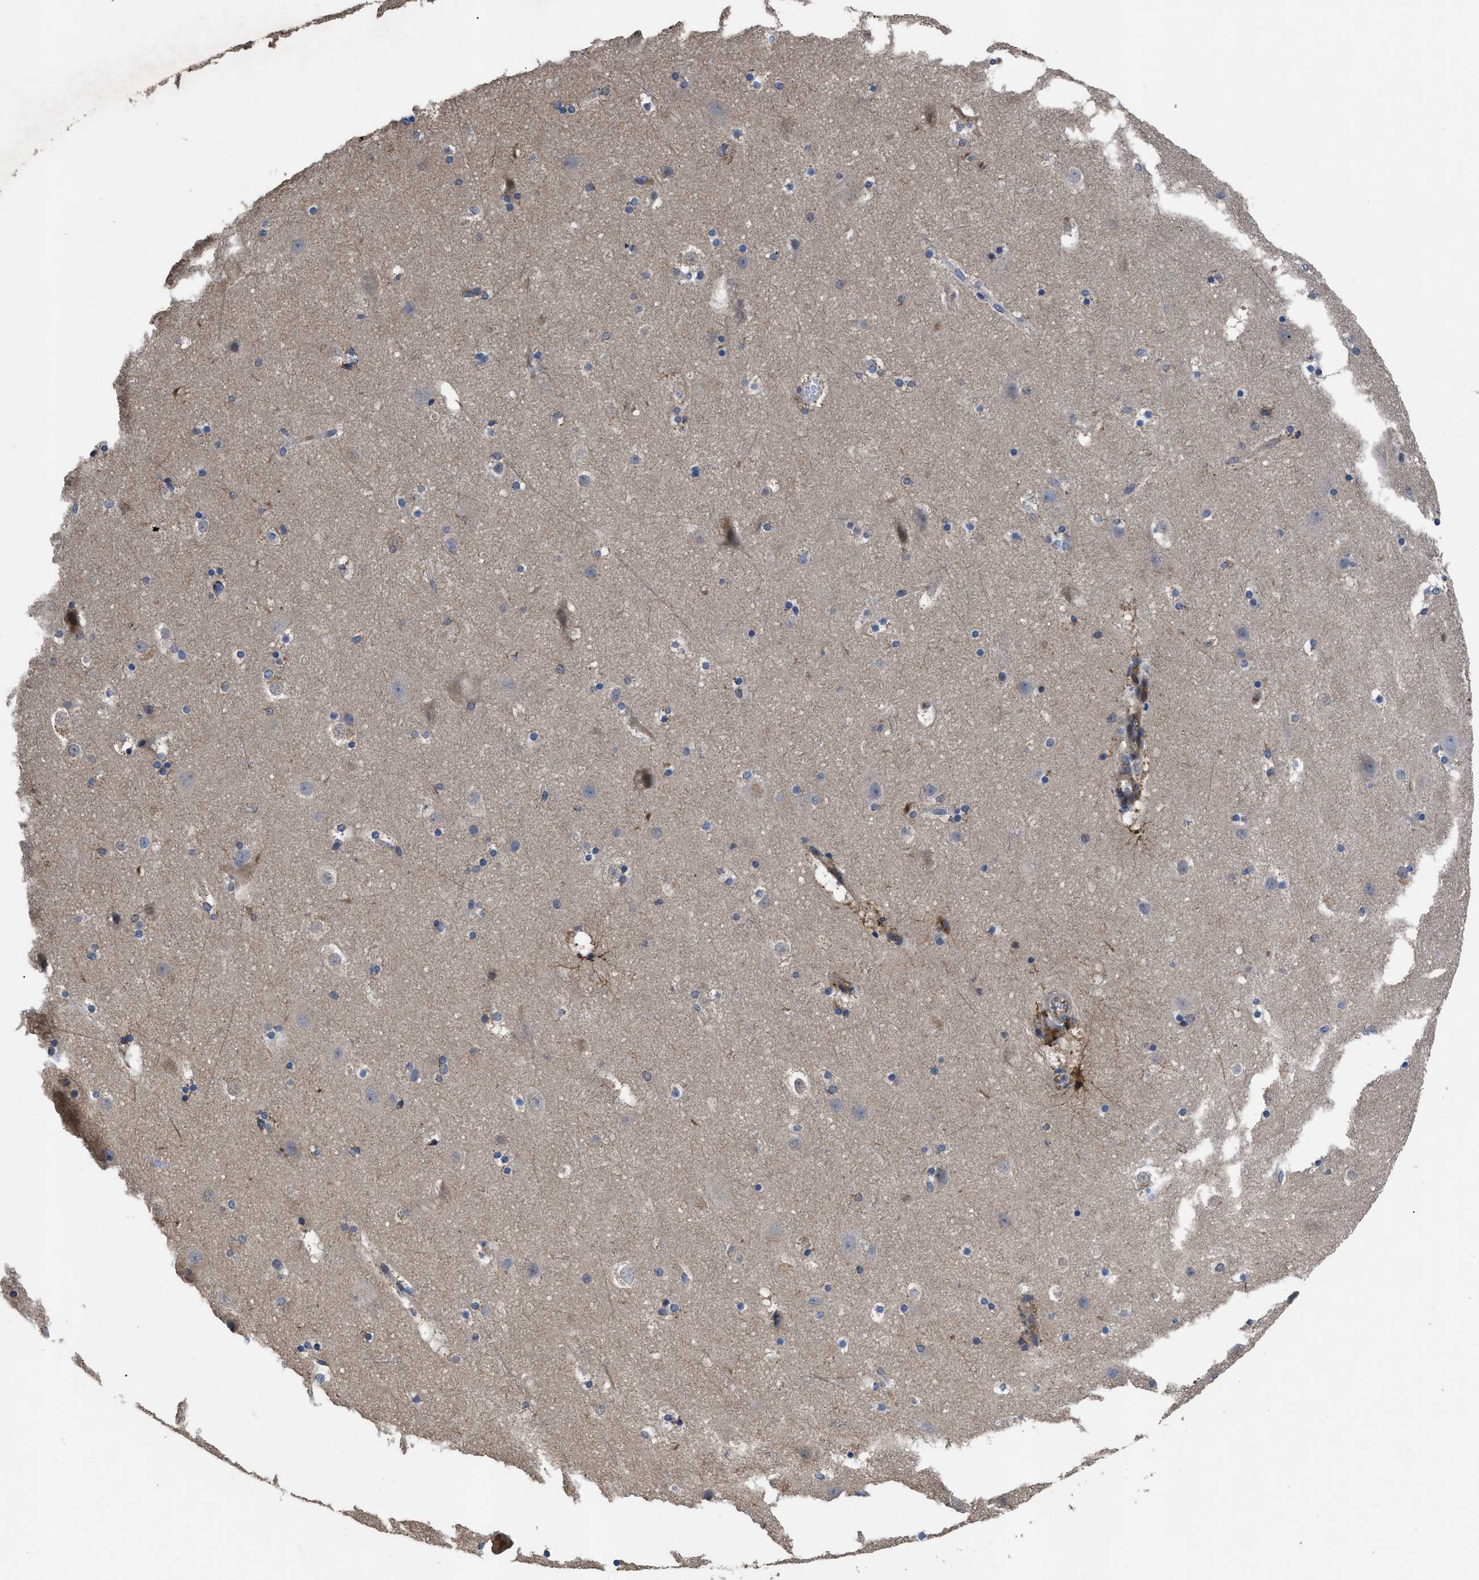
{"staining": {"intensity": "weak", "quantity": "25%-75%", "location": "cytoplasmic/membranous"}, "tissue": "cerebral cortex", "cell_type": "Endothelial cells", "image_type": "normal", "snomed": [{"axis": "morphology", "description": "Normal tissue, NOS"}, {"axis": "topography", "description": "Cerebral cortex"}], "caption": "Cerebral cortex stained for a protein demonstrates weak cytoplasmic/membranous positivity in endothelial cells. The protein of interest is shown in brown color, while the nuclei are stained blue.", "gene": "YBEY", "patient": {"sex": "male", "age": 45}}